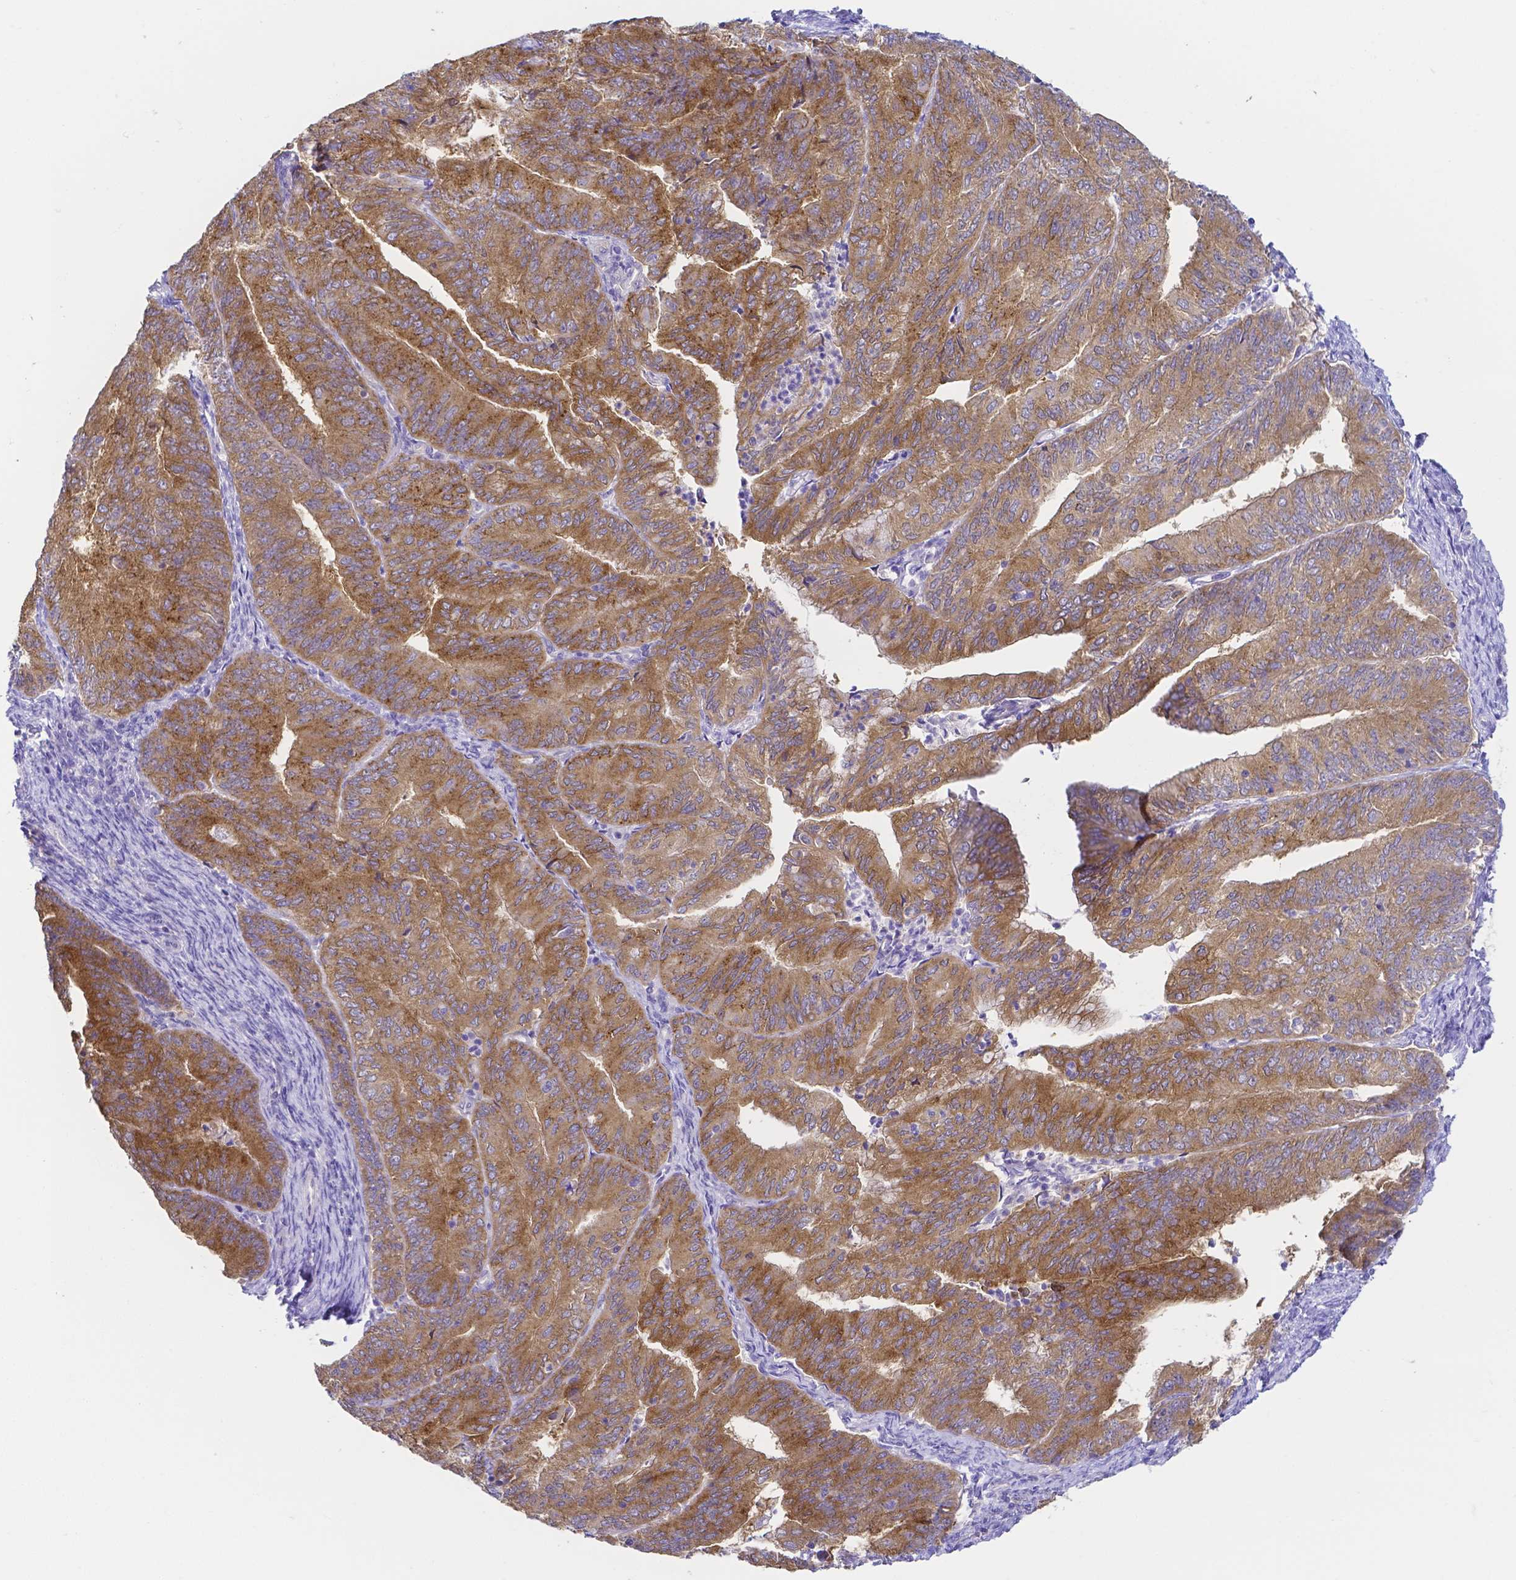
{"staining": {"intensity": "moderate", "quantity": ">75%", "location": "cytoplasmic/membranous"}, "tissue": "endometrial cancer", "cell_type": "Tumor cells", "image_type": "cancer", "snomed": [{"axis": "morphology", "description": "Adenocarcinoma, NOS"}, {"axis": "topography", "description": "Endometrium"}], "caption": "An immunohistochemistry histopathology image of tumor tissue is shown. Protein staining in brown labels moderate cytoplasmic/membranous positivity in adenocarcinoma (endometrial) within tumor cells.", "gene": "PKP3", "patient": {"sex": "female", "age": 57}}